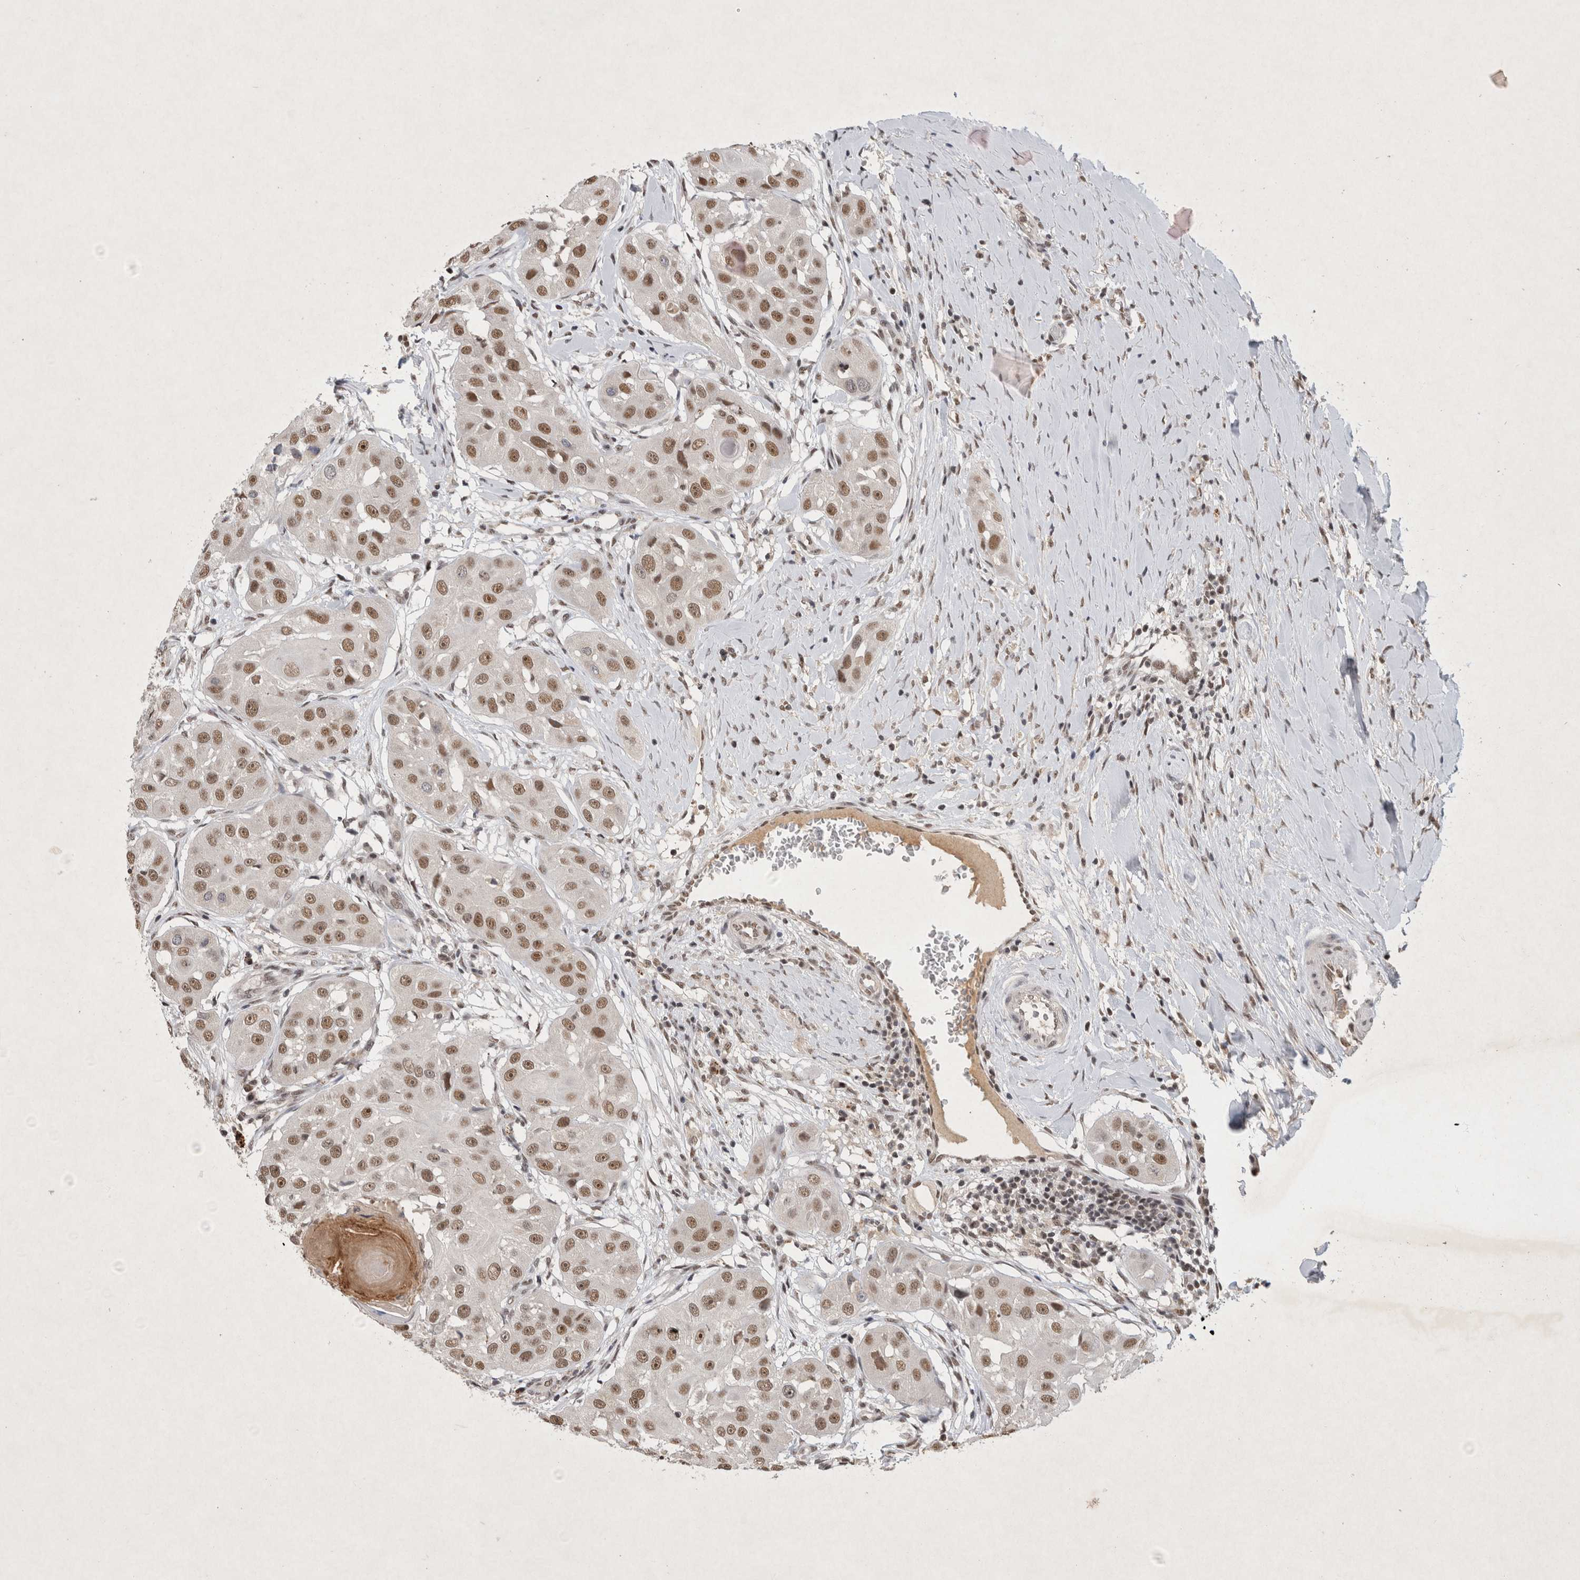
{"staining": {"intensity": "moderate", "quantity": ">75%", "location": "nuclear"}, "tissue": "head and neck cancer", "cell_type": "Tumor cells", "image_type": "cancer", "snomed": [{"axis": "morphology", "description": "Normal tissue, NOS"}, {"axis": "morphology", "description": "Squamous cell carcinoma, NOS"}, {"axis": "topography", "description": "Skeletal muscle"}, {"axis": "topography", "description": "Head-Neck"}], "caption": "A brown stain highlights moderate nuclear expression of a protein in human head and neck squamous cell carcinoma tumor cells.", "gene": "XRCC5", "patient": {"sex": "male", "age": 51}}